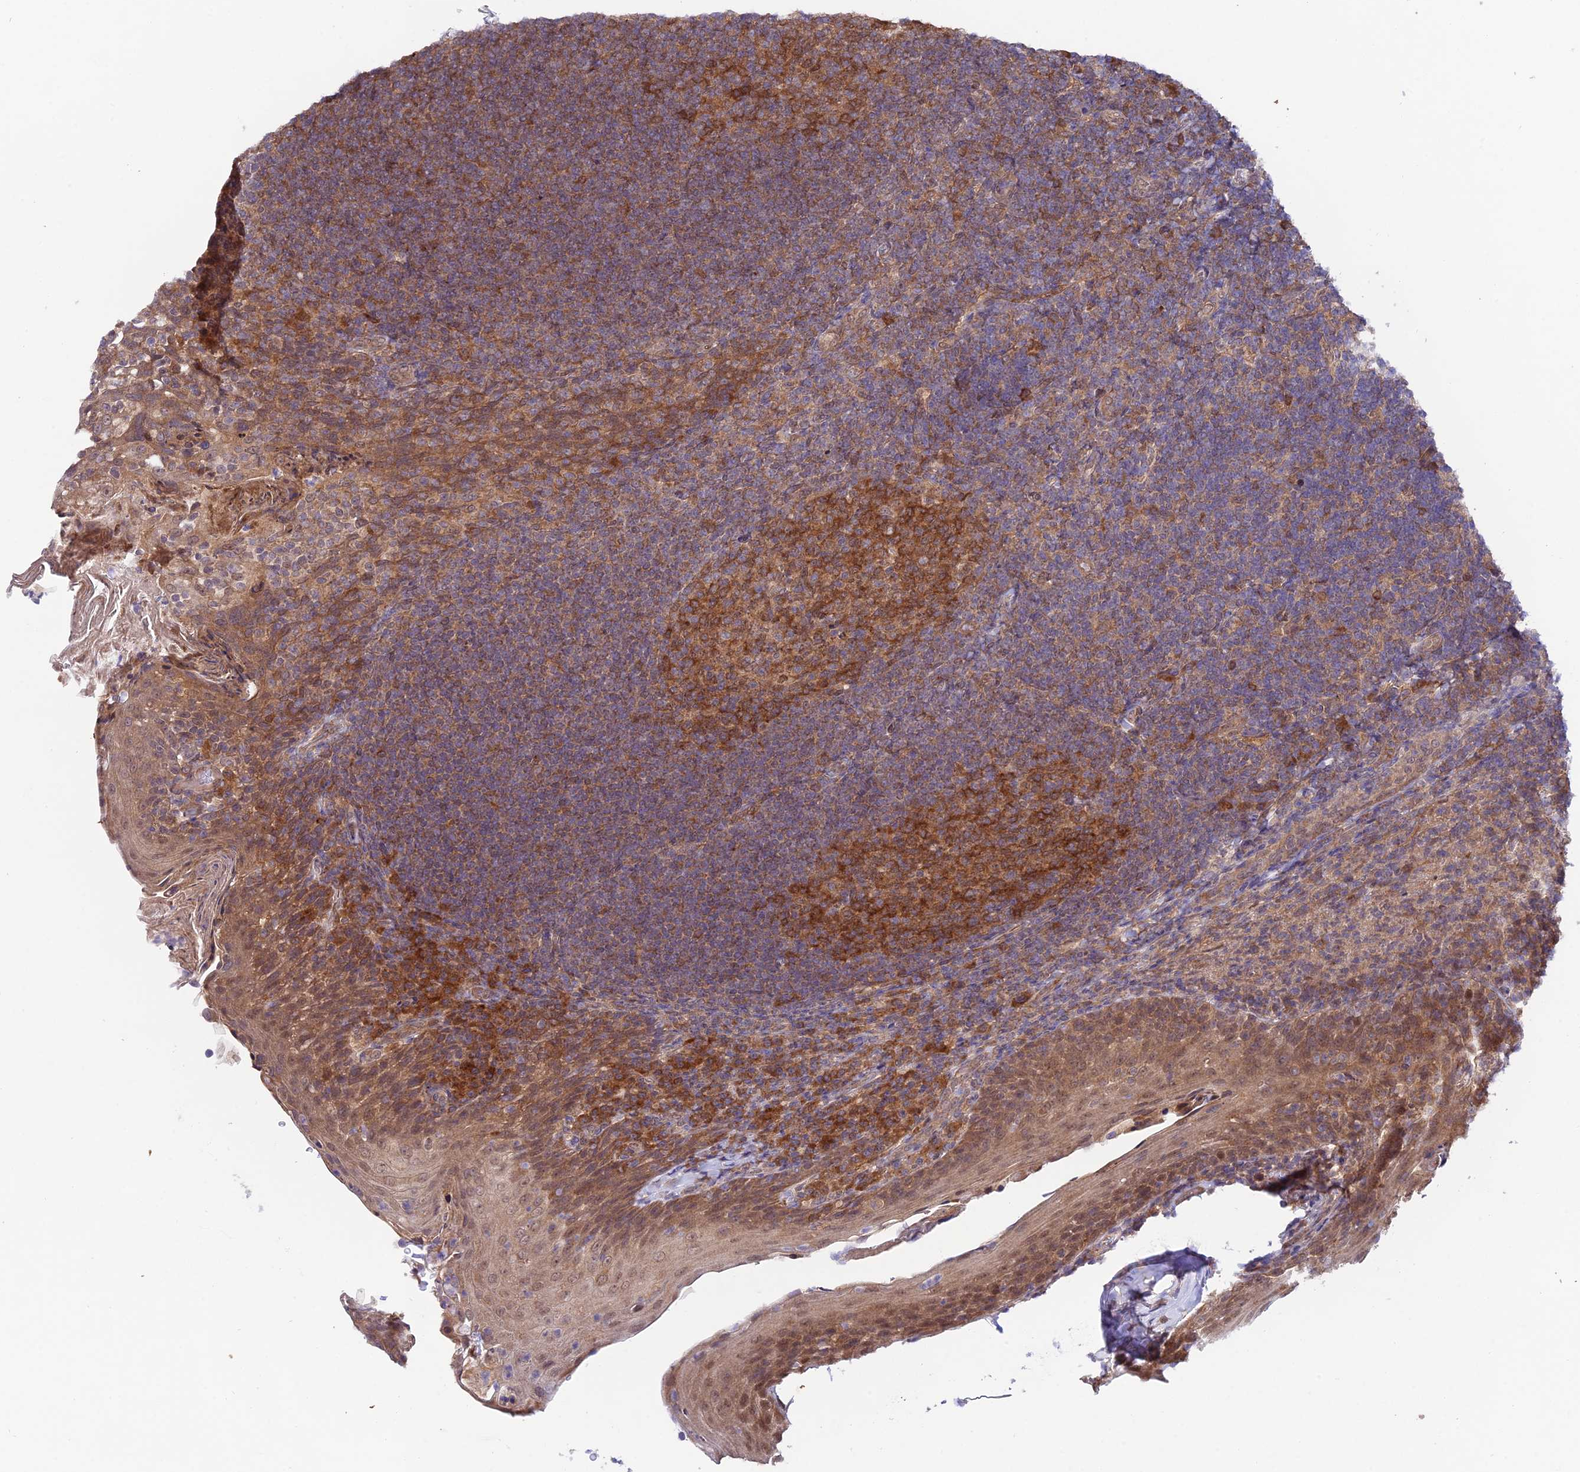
{"staining": {"intensity": "moderate", "quantity": ">75%", "location": "cytoplasmic/membranous"}, "tissue": "tonsil", "cell_type": "Germinal center cells", "image_type": "normal", "snomed": [{"axis": "morphology", "description": "Normal tissue, NOS"}, {"axis": "topography", "description": "Tonsil"}], "caption": "The image reveals staining of normal tonsil, revealing moderate cytoplasmic/membranous protein positivity (brown color) within germinal center cells.", "gene": "TRIM40", "patient": {"sex": "female", "age": 10}}